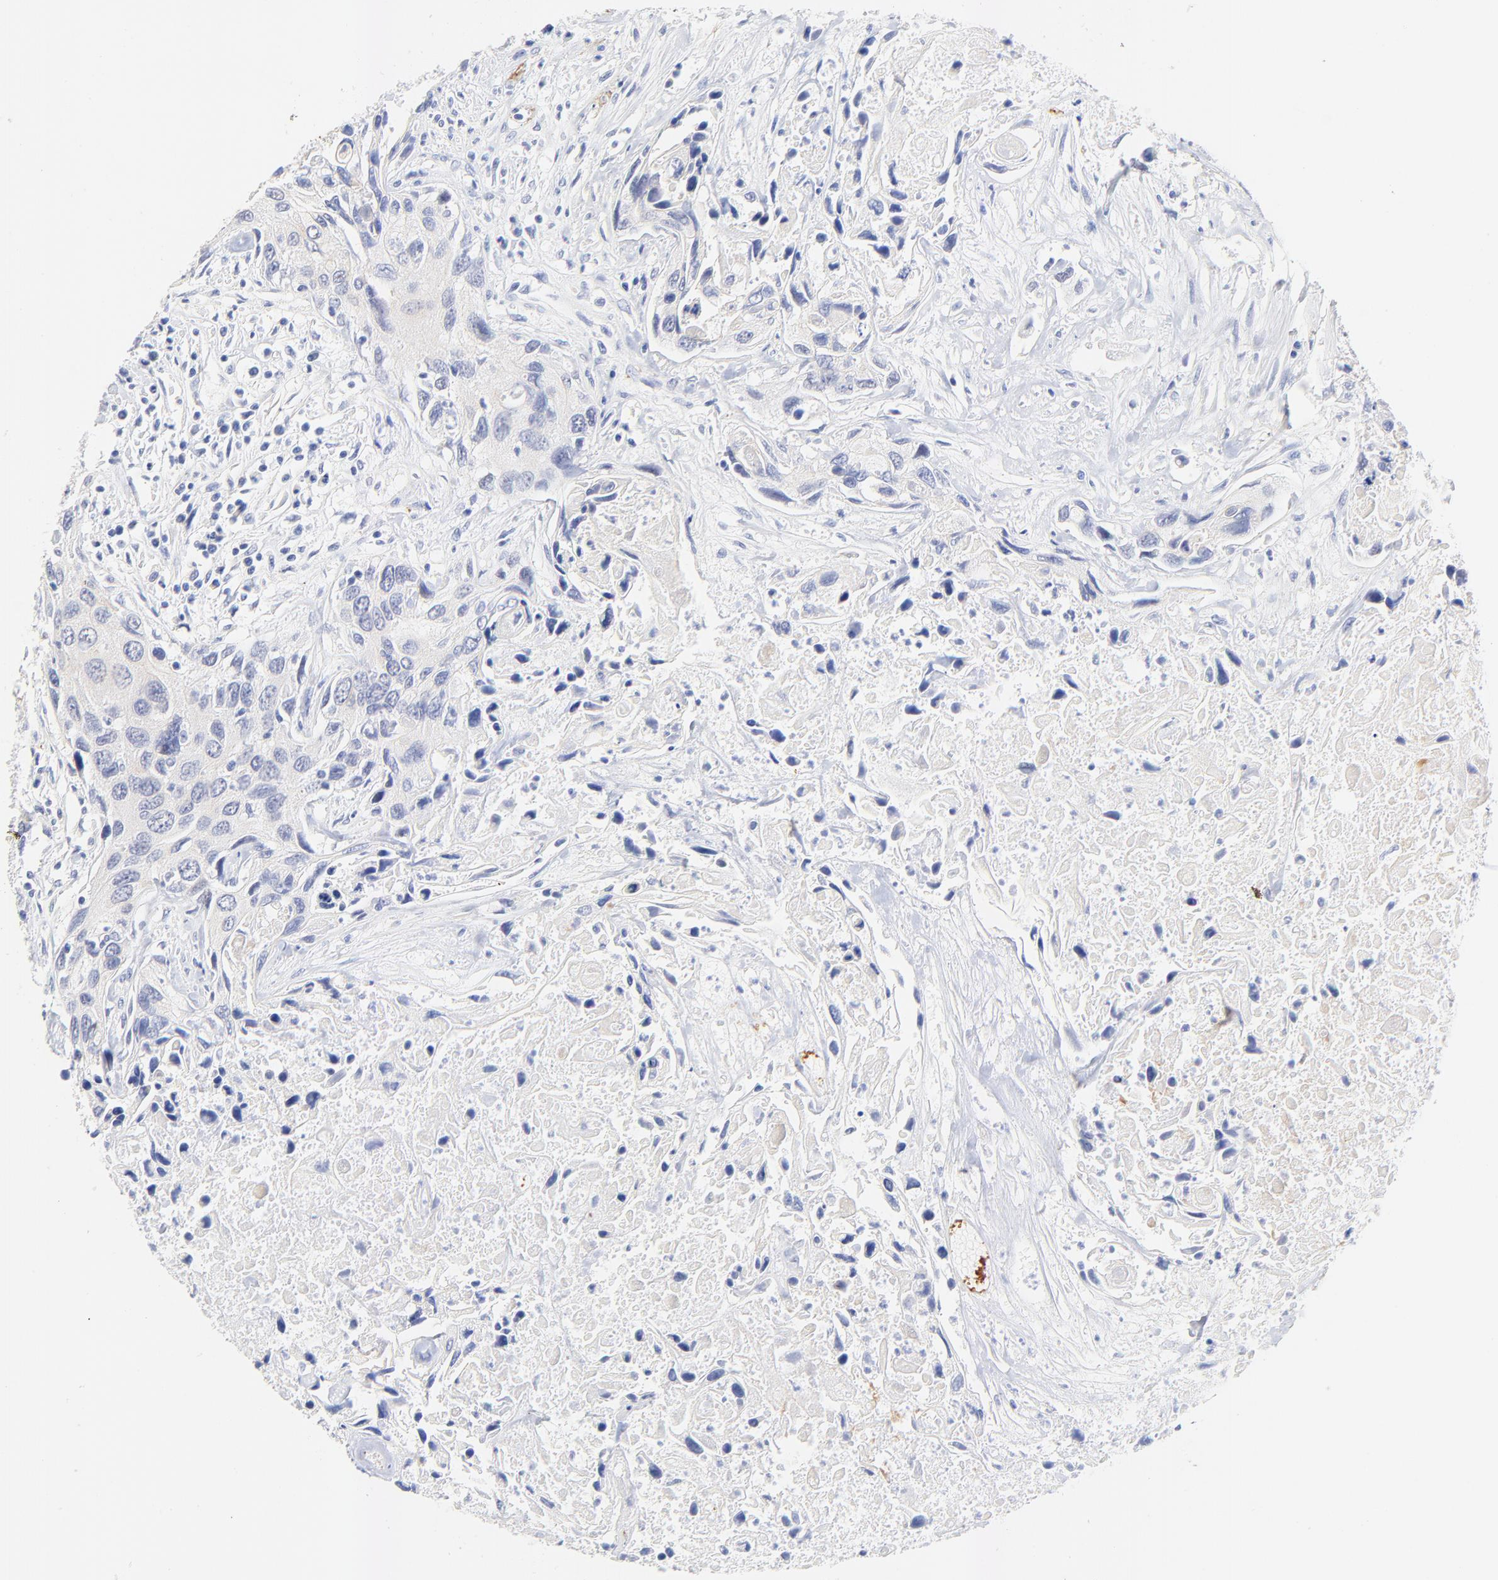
{"staining": {"intensity": "negative", "quantity": "none", "location": "none"}, "tissue": "urothelial cancer", "cell_type": "Tumor cells", "image_type": "cancer", "snomed": [{"axis": "morphology", "description": "Urothelial carcinoma, High grade"}, {"axis": "topography", "description": "Urinary bladder"}], "caption": "Protein analysis of high-grade urothelial carcinoma demonstrates no significant staining in tumor cells.", "gene": "FAM117B", "patient": {"sex": "male", "age": 71}}